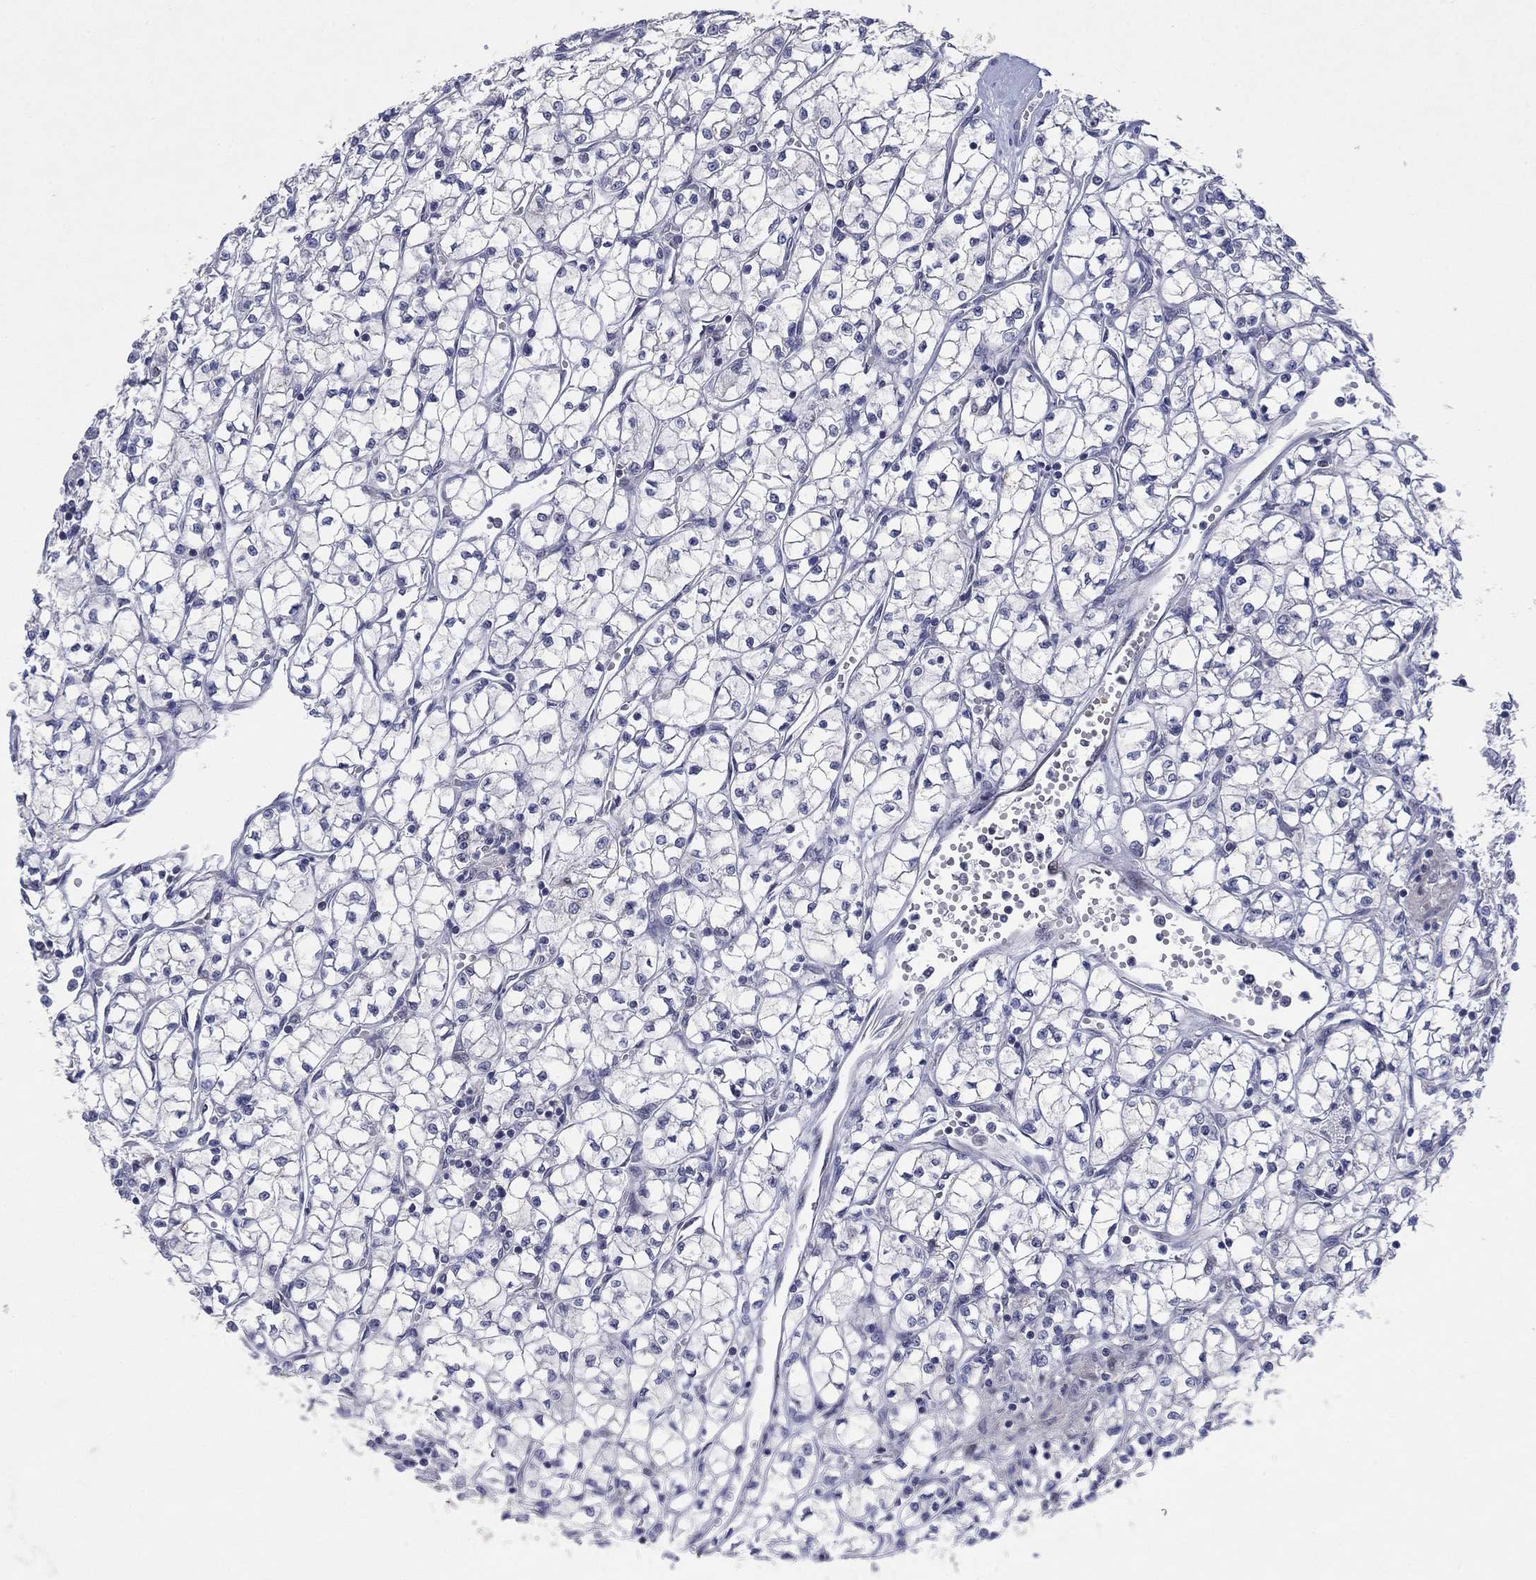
{"staining": {"intensity": "moderate", "quantity": "<25%", "location": "cytoplasmic/membranous"}, "tissue": "renal cancer", "cell_type": "Tumor cells", "image_type": "cancer", "snomed": [{"axis": "morphology", "description": "Adenocarcinoma, NOS"}, {"axis": "topography", "description": "Kidney"}], "caption": "Protein staining displays moderate cytoplasmic/membranous positivity in about <25% of tumor cells in adenocarcinoma (renal).", "gene": "SDC1", "patient": {"sex": "female", "age": 64}}